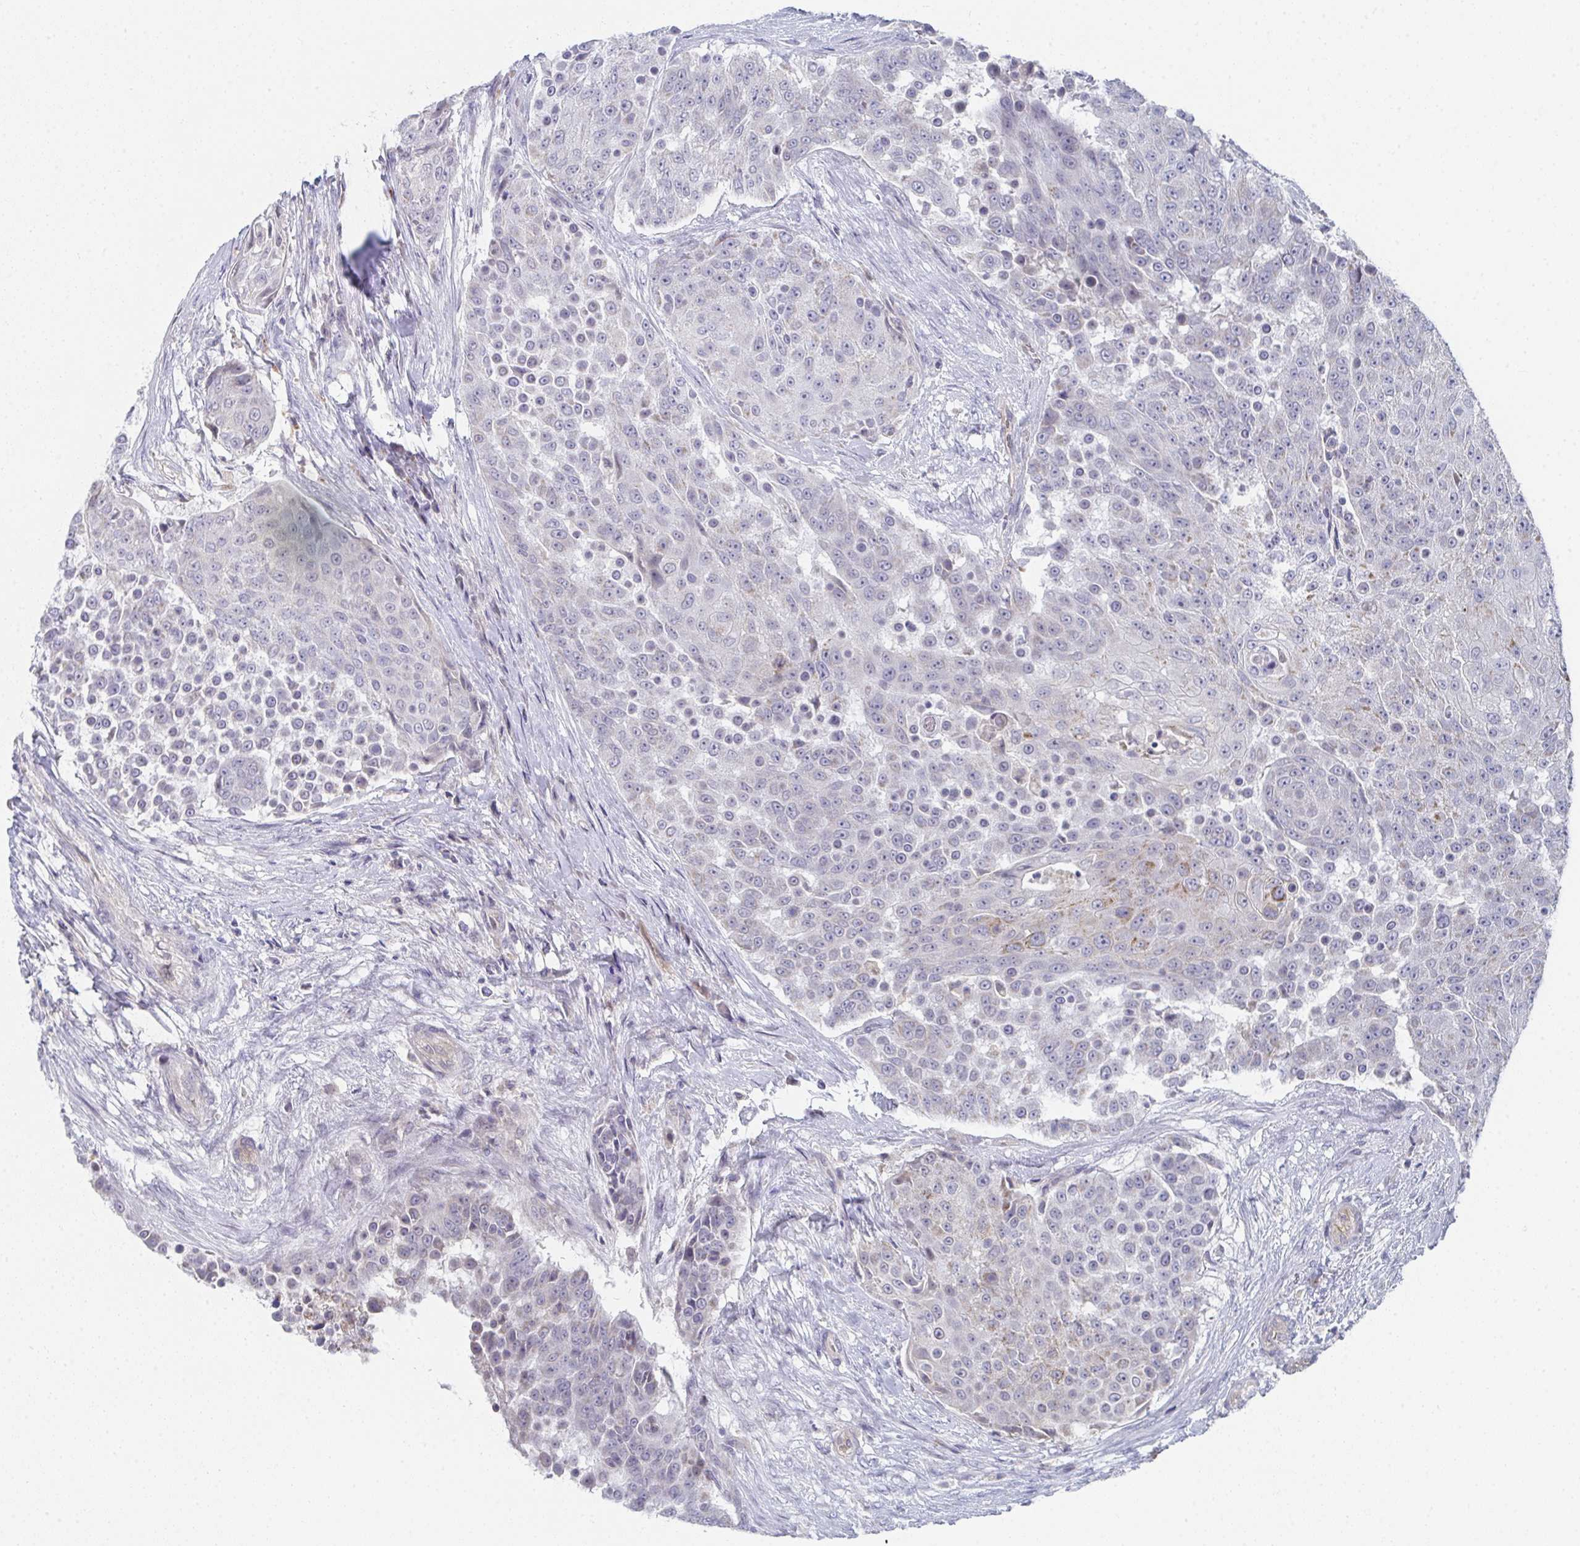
{"staining": {"intensity": "moderate", "quantity": "<25%", "location": "cytoplasmic/membranous"}, "tissue": "urothelial cancer", "cell_type": "Tumor cells", "image_type": "cancer", "snomed": [{"axis": "morphology", "description": "Urothelial carcinoma, High grade"}, {"axis": "topography", "description": "Urinary bladder"}], "caption": "Urothelial cancer stained with a protein marker exhibits moderate staining in tumor cells.", "gene": "VWDE", "patient": {"sex": "female", "age": 63}}